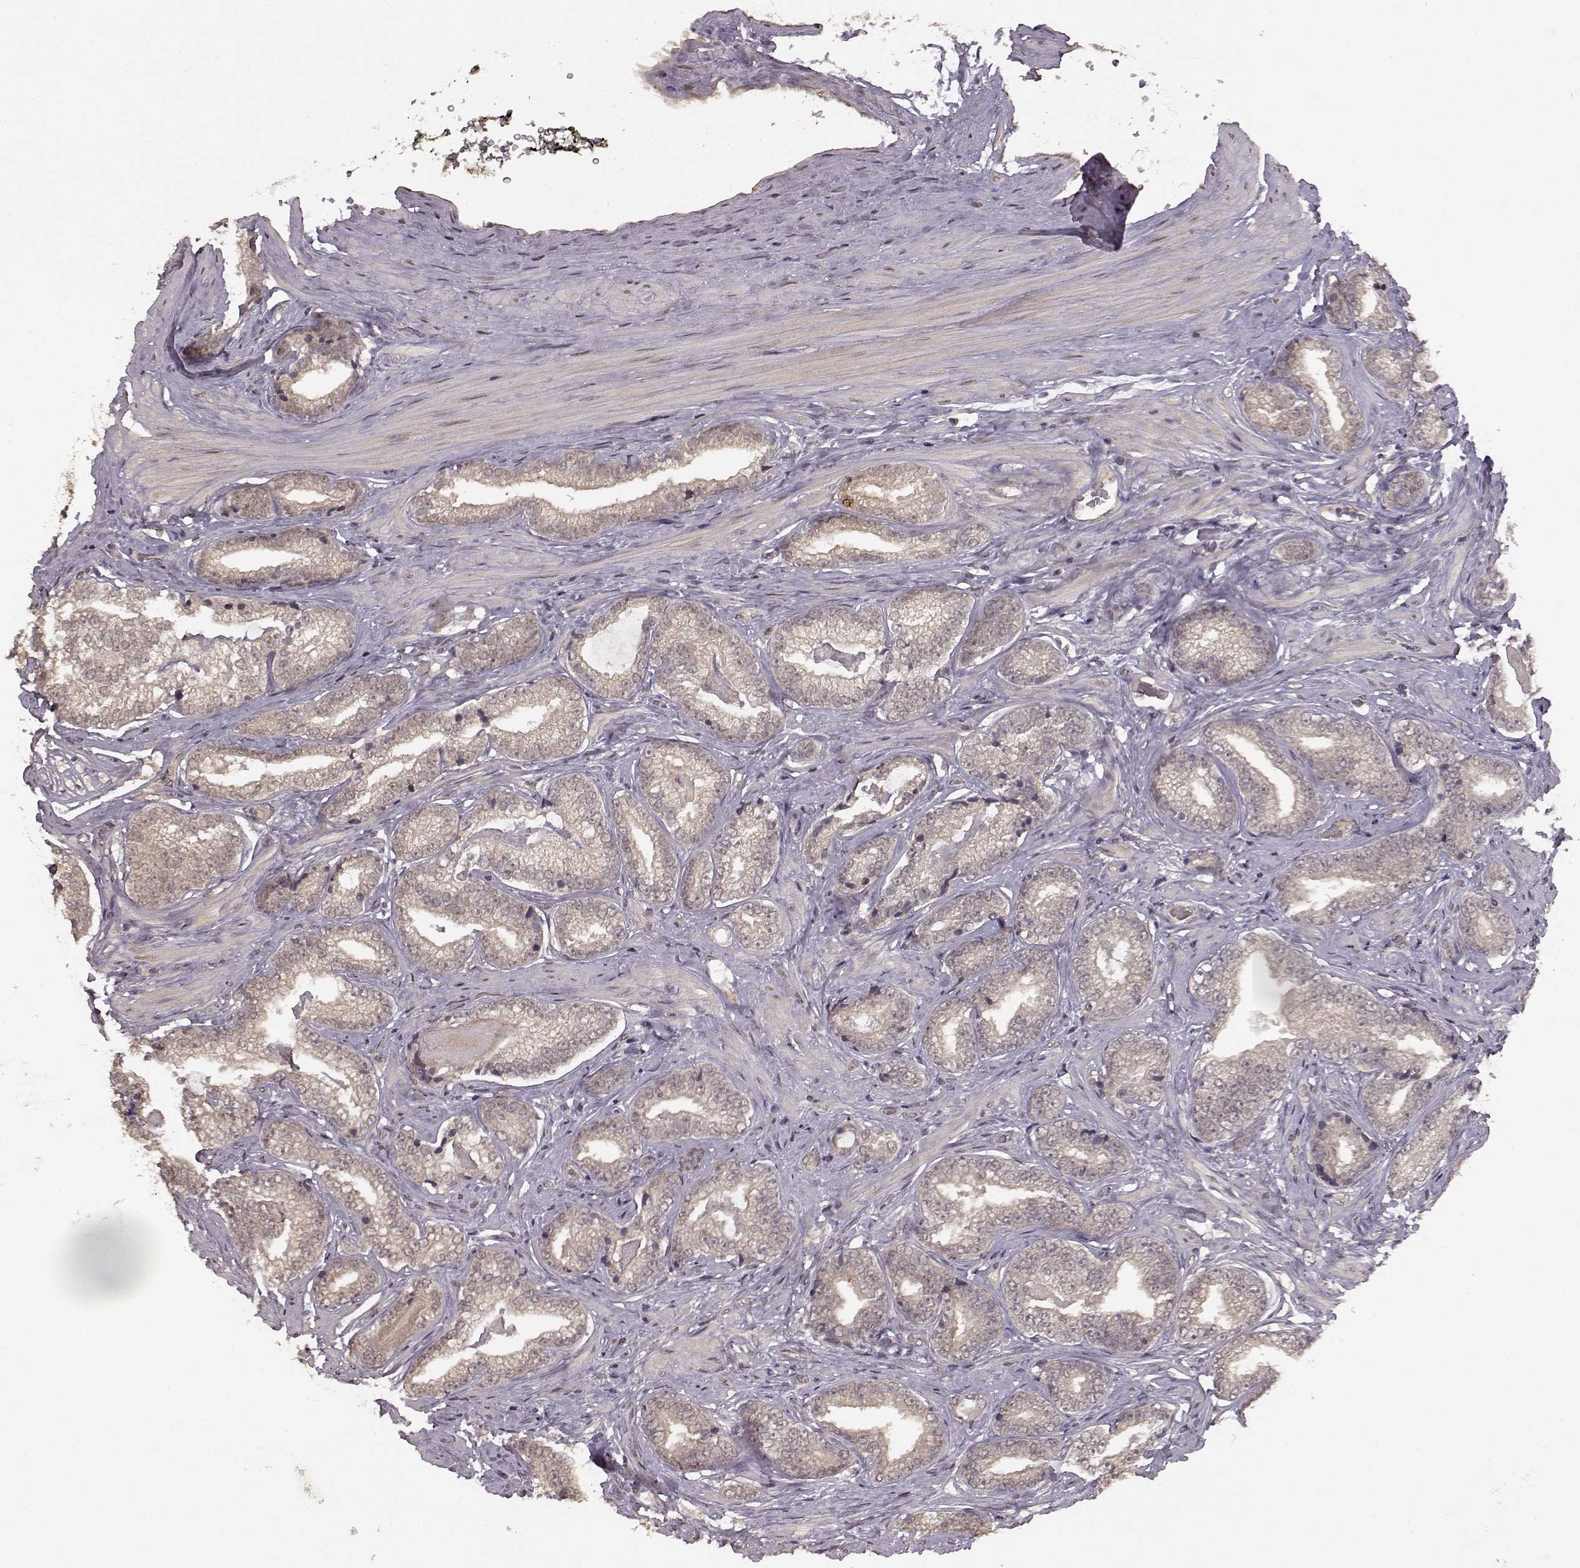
{"staining": {"intensity": "negative", "quantity": "none", "location": "none"}, "tissue": "prostate cancer", "cell_type": "Tumor cells", "image_type": "cancer", "snomed": [{"axis": "morphology", "description": "Adenocarcinoma, Low grade"}, {"axis": "topography", "description": "Prostate"}], "caption": "IHC image of human adenocarcinoma (low-grade) (prostate) stained for a protein (brown), which displays no expression in tumor cells. The staining was performed using DAB (3,3'-diaminobenzidine) to visualize the protein expression in brown, while the nuclei were stained in blue with hematoxylin (Magnification: 20x).", "gene": "NTRK2", "patient": {"sex": "male", "age": 61}}